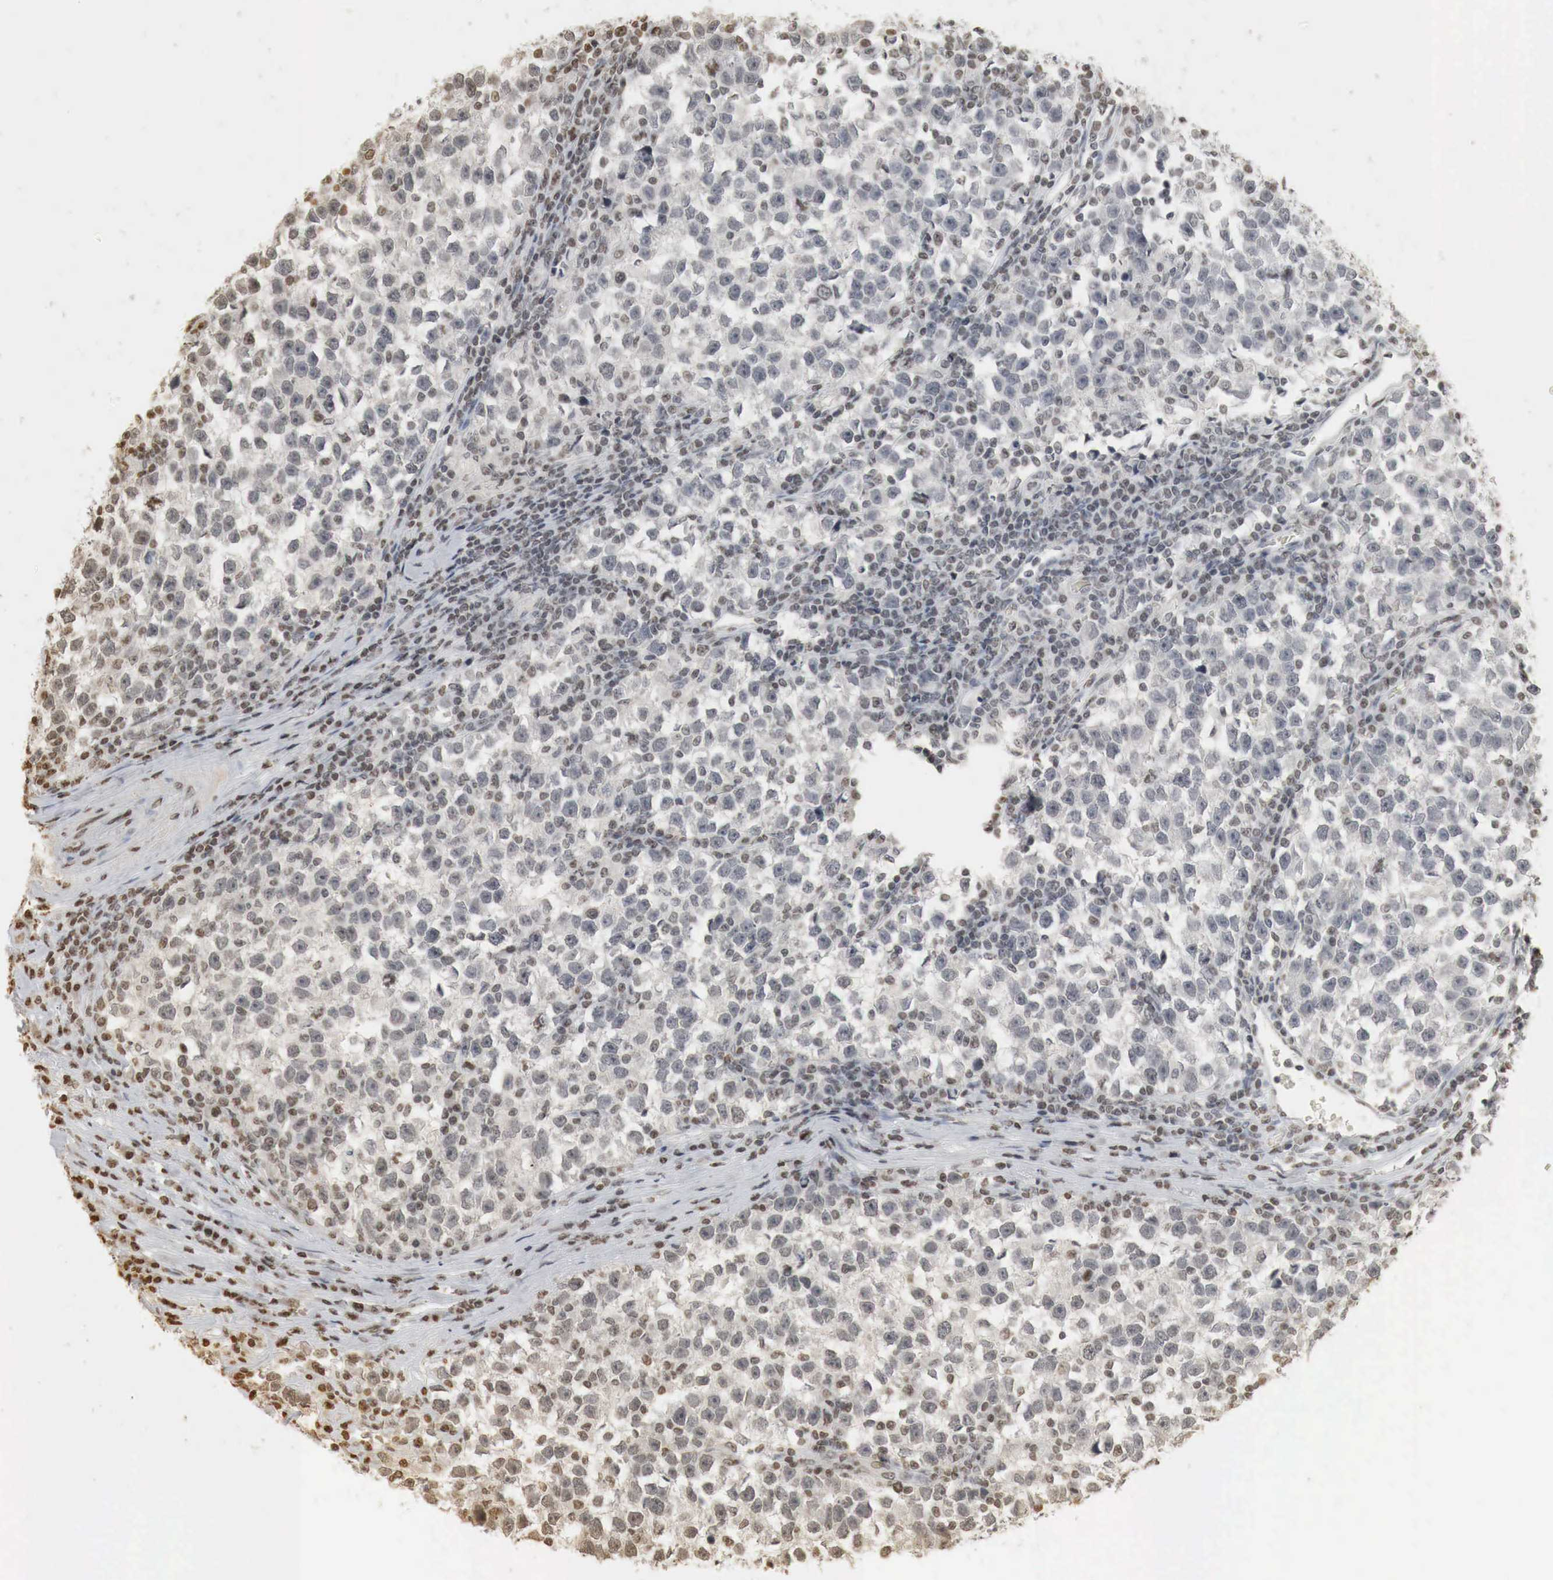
{"staining": {"intensity": "weak", "quantity": "25%-75%", "location": "cytoplasmic/membranous,nuclear"}, "tissue": "testis cancer", "cell_type": "Tumor cells", "image_type": "cancer", "snomed": [{"axis": "morphology", "description": "Seminoma, NOS"}, {"axis": "topography", "description": "Testis"}], "caption": "Immunohistochemistry (IHC) (DAB) staining of testis cancer demonstrates weak cytoplasmic/membranous and nuclear protein staining in about 25%-75% of tumor cells.", "gene": "ERBB4", "patient": {"sex": "male", "age": 43}}